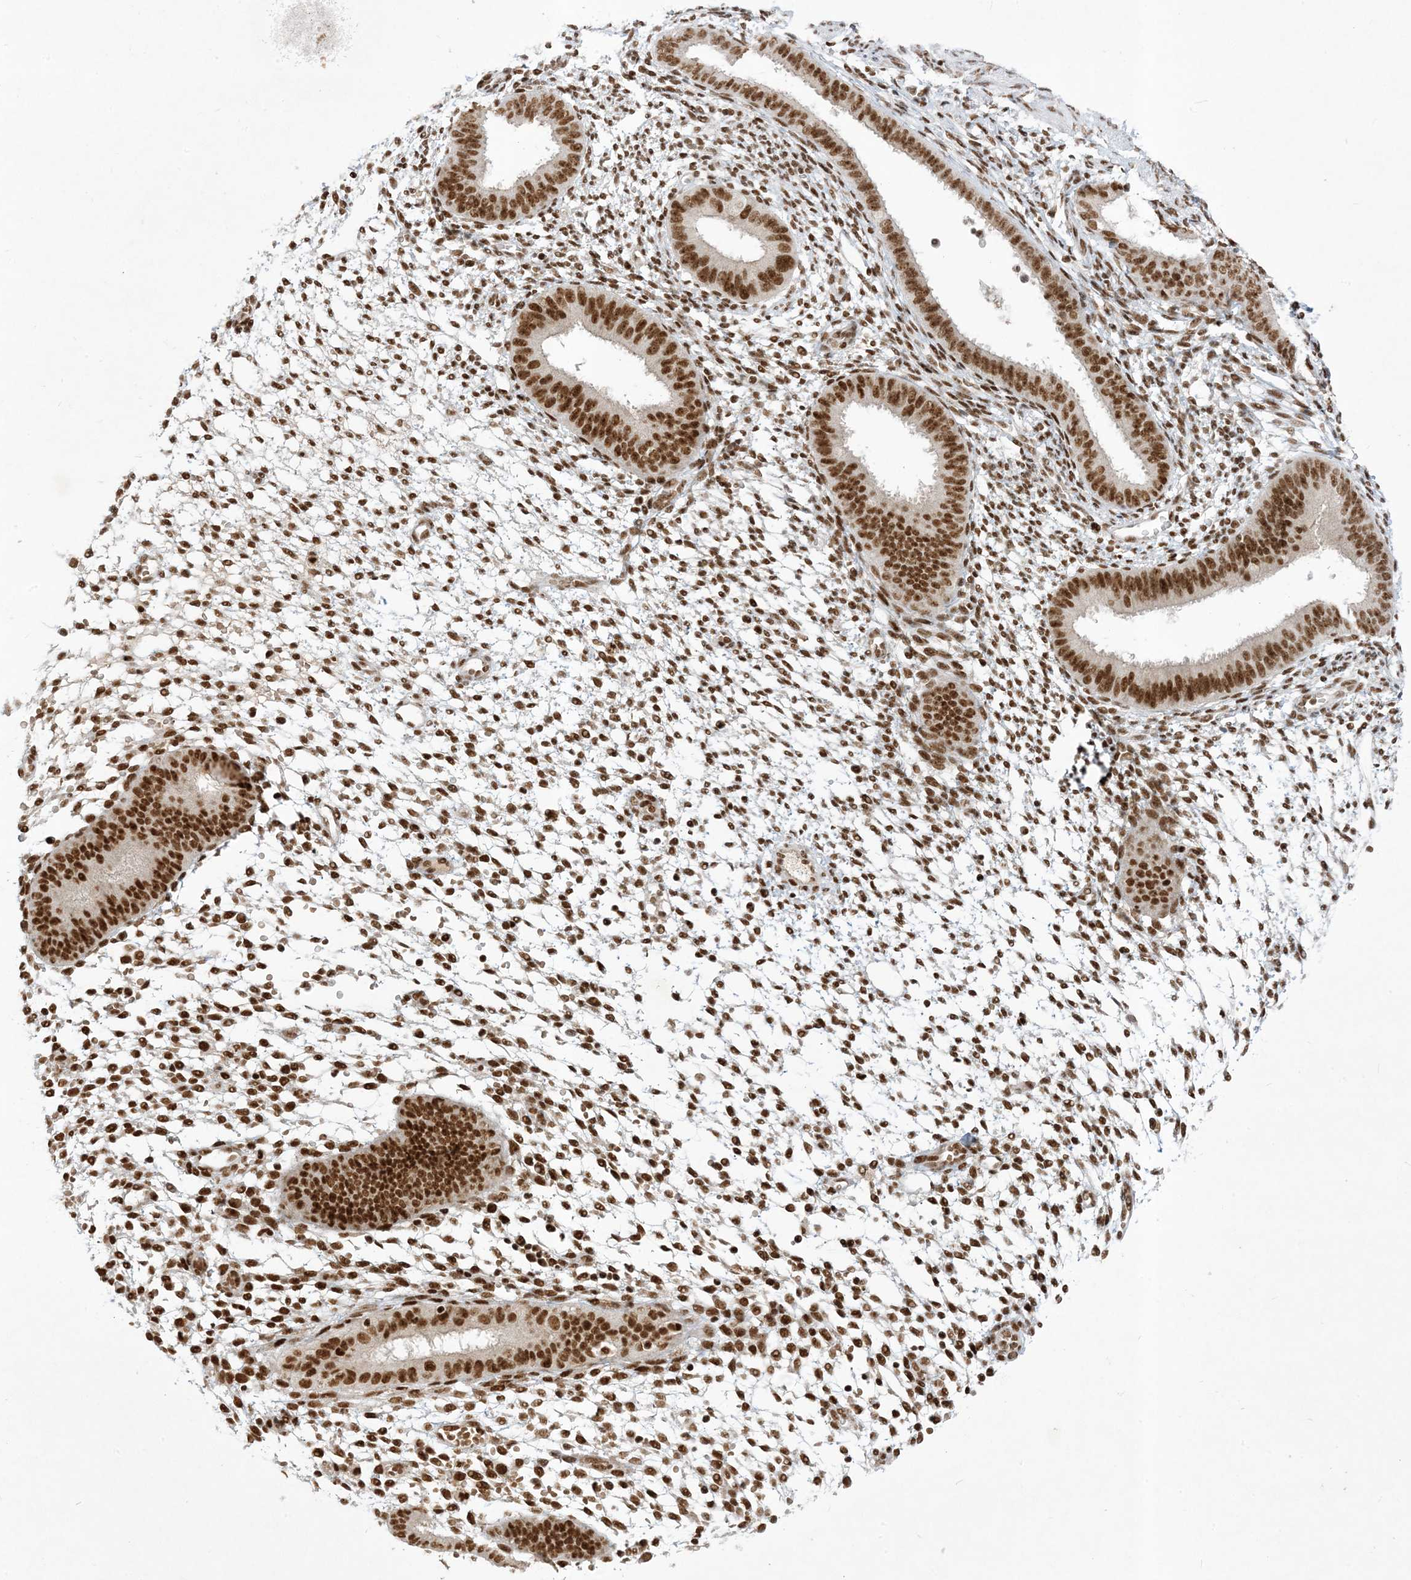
{"staining": {"intensity": "moderate", "quantity": ">75%", "location": "nuclear"}, "tissue": "endometrium", "cell_type": "Cells in endometrial stroma", "image_type": "normal", "snomed": [{"axis": "morphology", "description": "Normal tissue, NOS"}, {"axis": "topography", "description": "Uterus"}, {"axis": "topography", "description": "Endometrium"}], "caption": "Protein expression by immunohistochemistry (IHC) shows moderate nuclear positivity in approximately >75% of cells in endometrial stroma in unremarkable endometrium.", "gene": "PPIL2", "patient": {"sex": "female", "age": 48}}